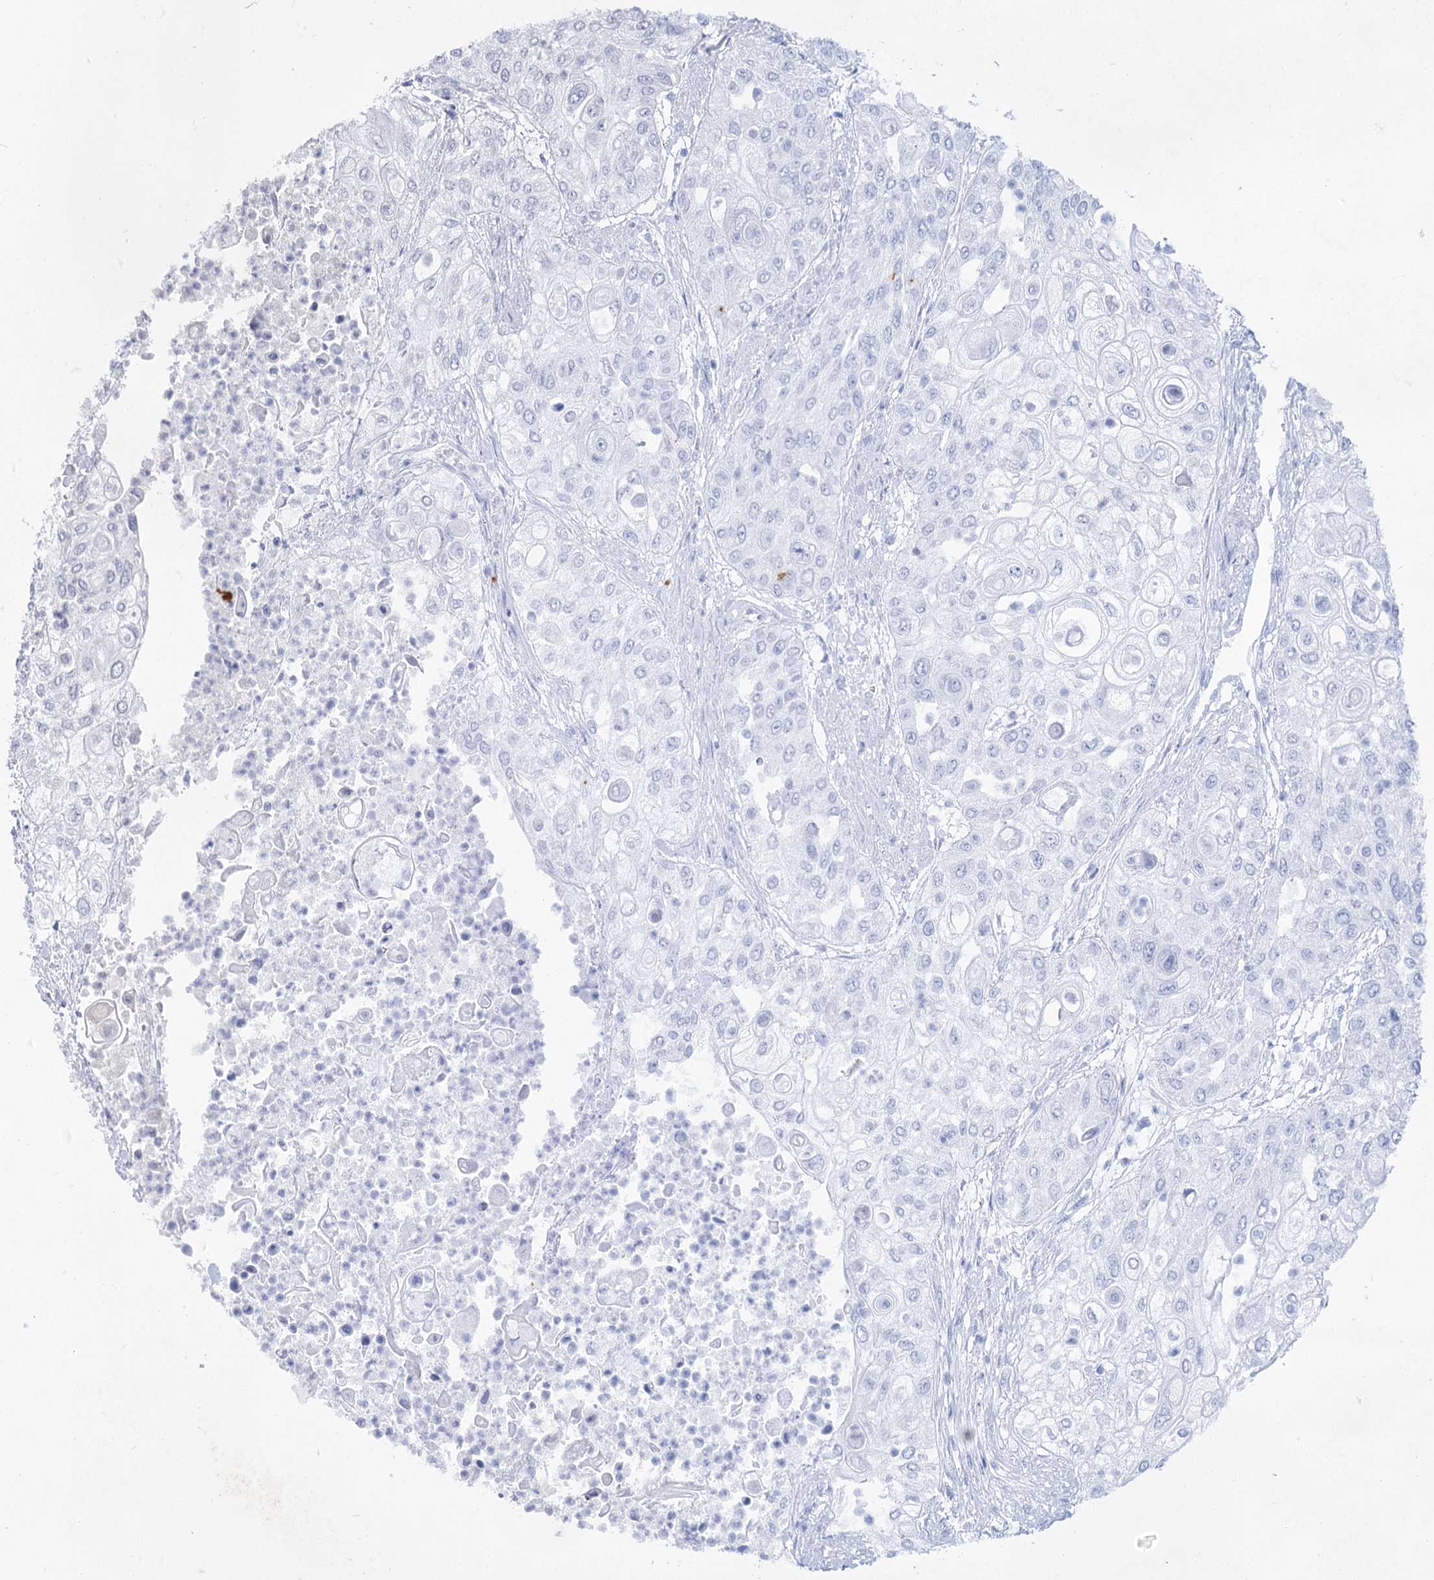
{"staining": {"intensity": "negative", "quantity": "none", "location": "none"}, "tissue": "urothelial cancer", "cell_type": "Tumor cells", "image_type": "cancer", "snomed": [{"axis": "morphology", "description": "Urothelial carcinoma, High grade"}, {"axis": "topography", "description": "Urinary bladder"}], "caption": "Immunohistochemistry (IHC) image of human urothelial carcinoma (high-grade) stained for a protein (brown), which exhibits no expression in tumor cells.", "gene": "ACRV1", "patient": {"sex": "female", "age": 79}}